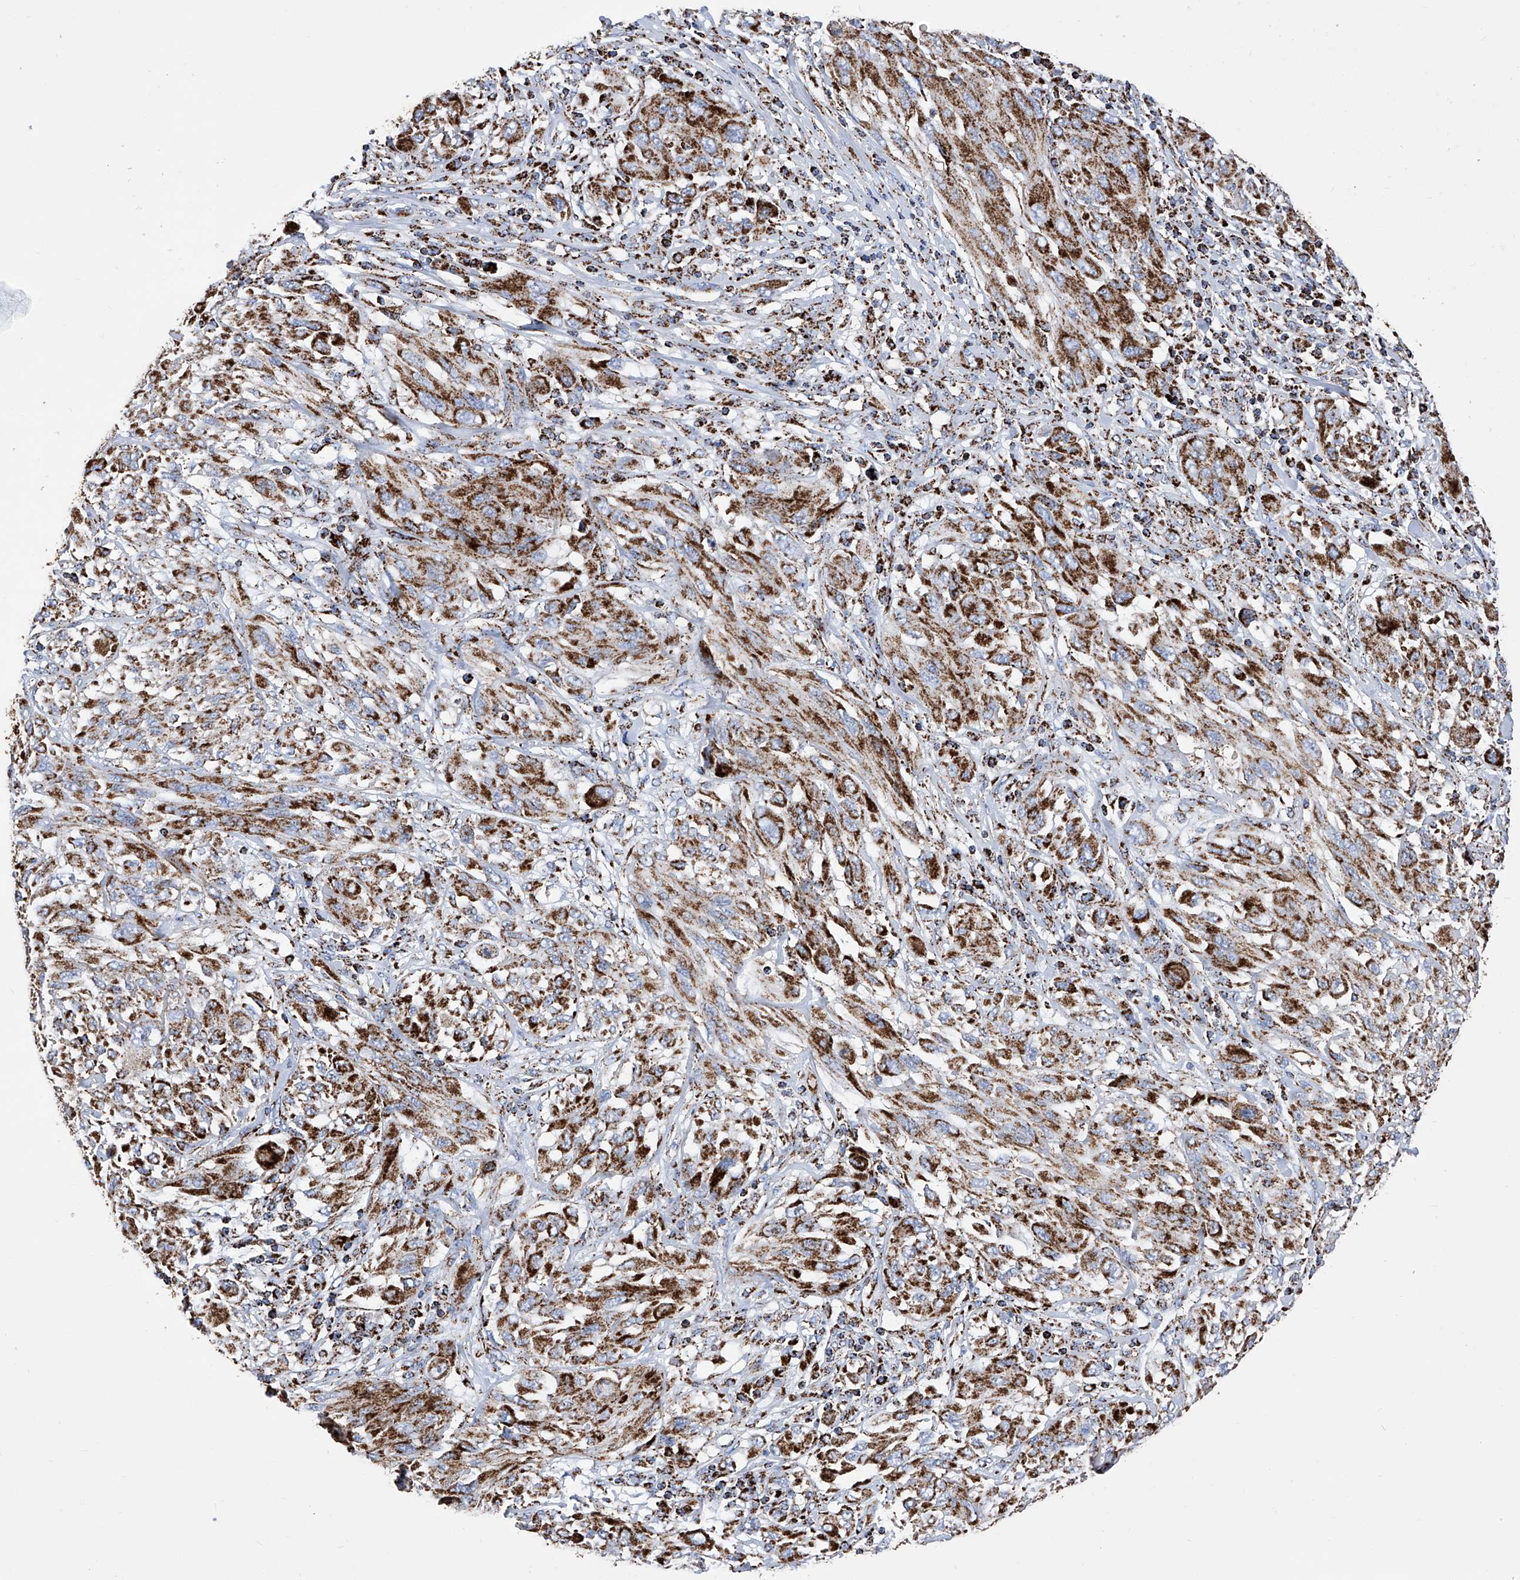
{"staining": {"intensity": "moderate", "quantity": ">75%", "location": "cytoplasmic/membranous"}, "tissue": "melanoma", "cell_type": "Tumor cells", "image_type": "cancer", "snomed": [{"axis": "morphology", "description": "Malignant melanoma, NOS"}, {"axis": "topography", "description": "Skin"}], "caption": "Protein expression analysis of melanoma displays moderate cytoplasmic/membranous expression in approximately >75% of tumor cells.", "gene": "ATP5PF", "patient": {"sex": "female", "age": 91}}